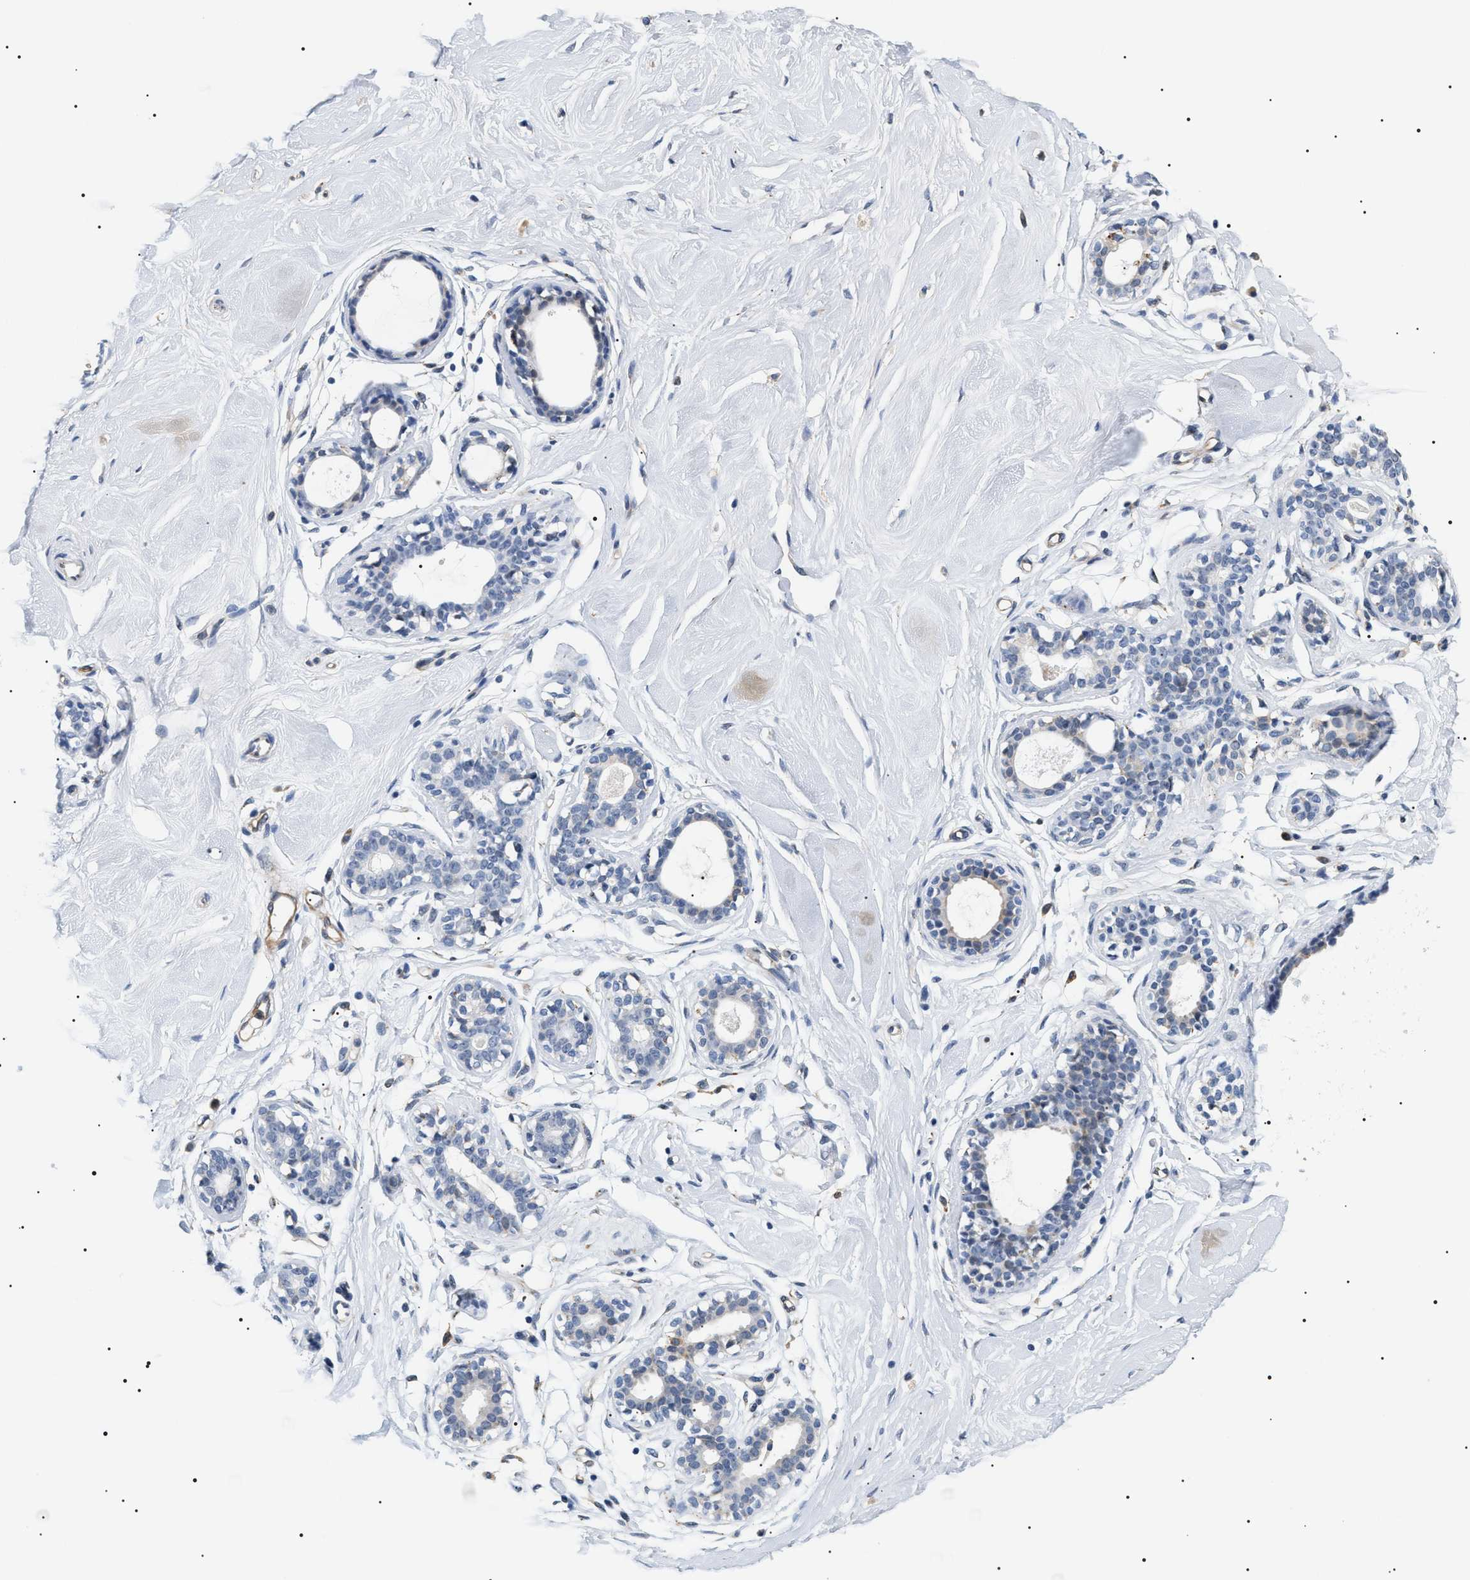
{"staining": {"intensity": "negative", "quantity": "none", "location": "none"}, "tissue": "breast", "cell_type": "Adipocytes", "image_type": "normal", "snomed": [{"axis": "morphology", "description": "Normal tissue, NOS"}, {"axis": "topography", "description": "Breast"}], "caption": "The IHC image has no significant positivity in adipocytes of breast. Brightfield microscopy of immunohistochemistry (IHC) stained with DAB (brown) and hematoxylin (blue), captured at high magnification.", "gene": "HSD17B11", "patient": {"sex": "female", "age": 23}}